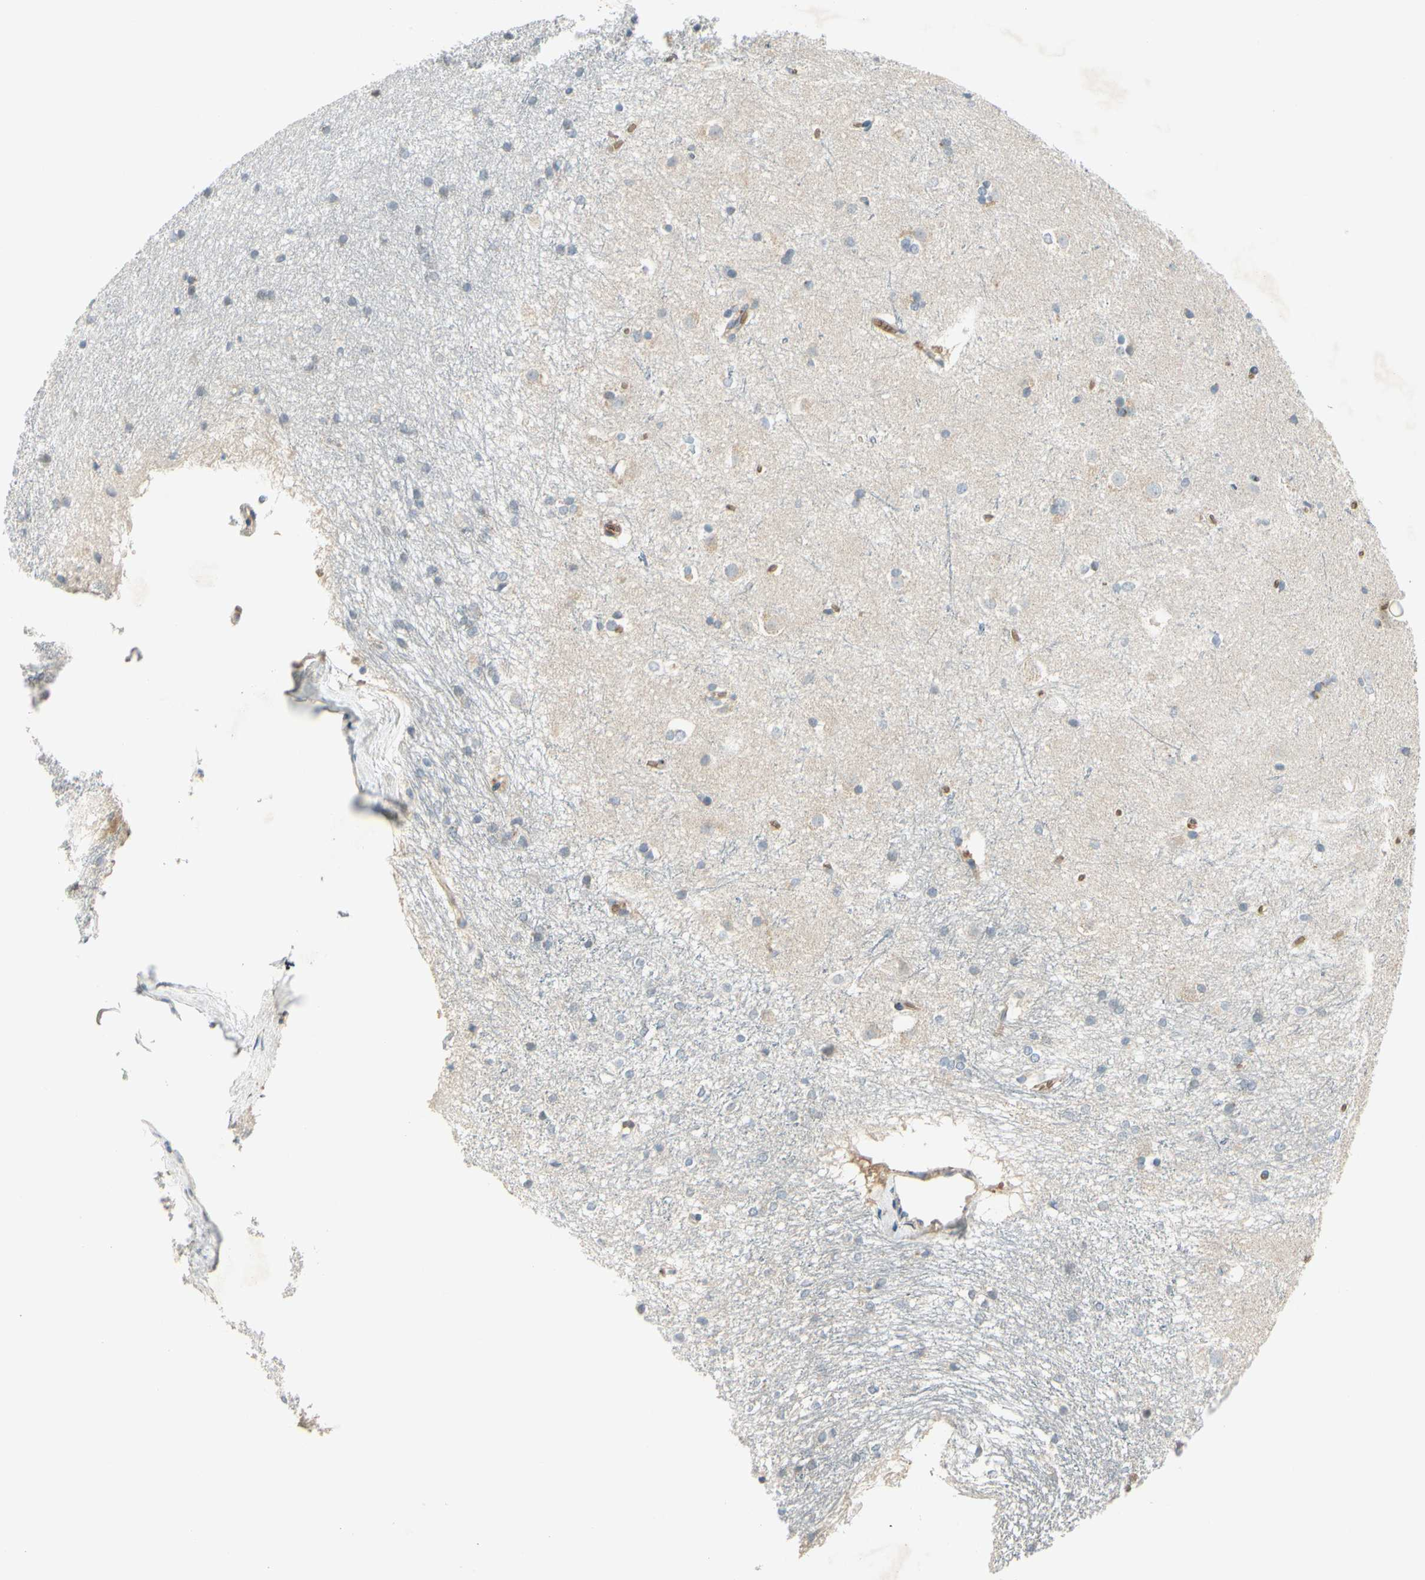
{"staining": {"intensity": "weak", "quantity": "<25%", "location": "cytoplasmic/membranous"}, "tissue": "caudate", "cell_type": "Glial cells", "image_type": "normal", "snomed": [{"axis": "morphology", "description": "Normal tissue, NOS"}, {"axis": "topography", "description": "Lateral ventricle wall"}], "caption": "This is an immunohistochemistry (IHC) image of normal caudate. There is no positivity in glial cells.", "gene": "GYPC", "patient": {"sex": "female", "age": 19}}